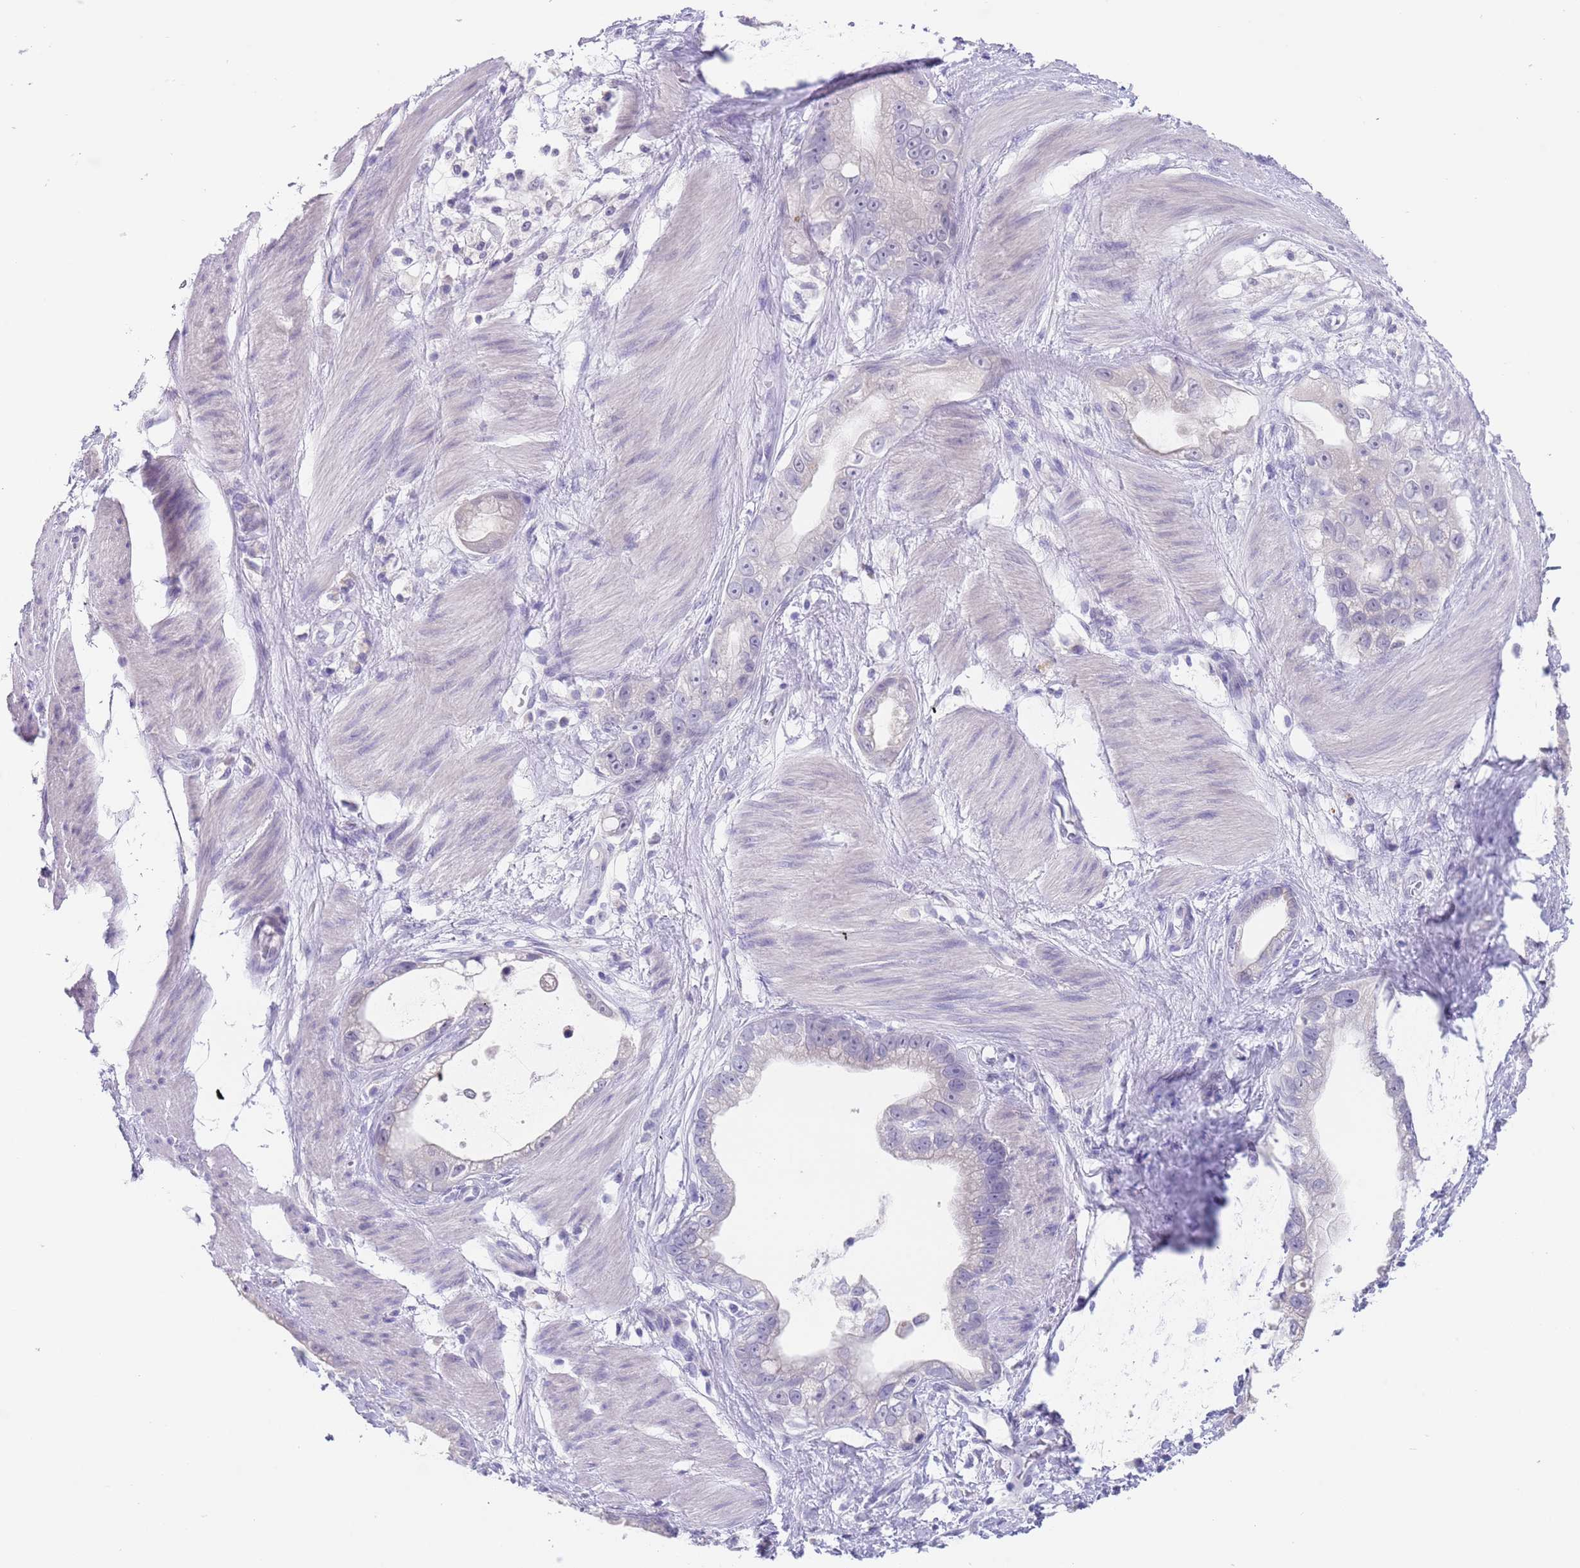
{"staining": {"intensity": "negative", "quantity": "none", "location": "none"}, "tissue": "stomach cancer", "cell_type": "Tumor cells", "image_type": "cancer", "snomed": [{"axis": "morphology", "description": "Adenocarcinoma, NOS"}, {"axis": "topography", "description": "Stomach"}], "caption": "Stomach cancer (adenocarcinoma) was stained to show a protein in brown. There is no significant staining in tumor cells.", "gene": "SPIRE2", "patient": {"sex": "male", "age": 55}}